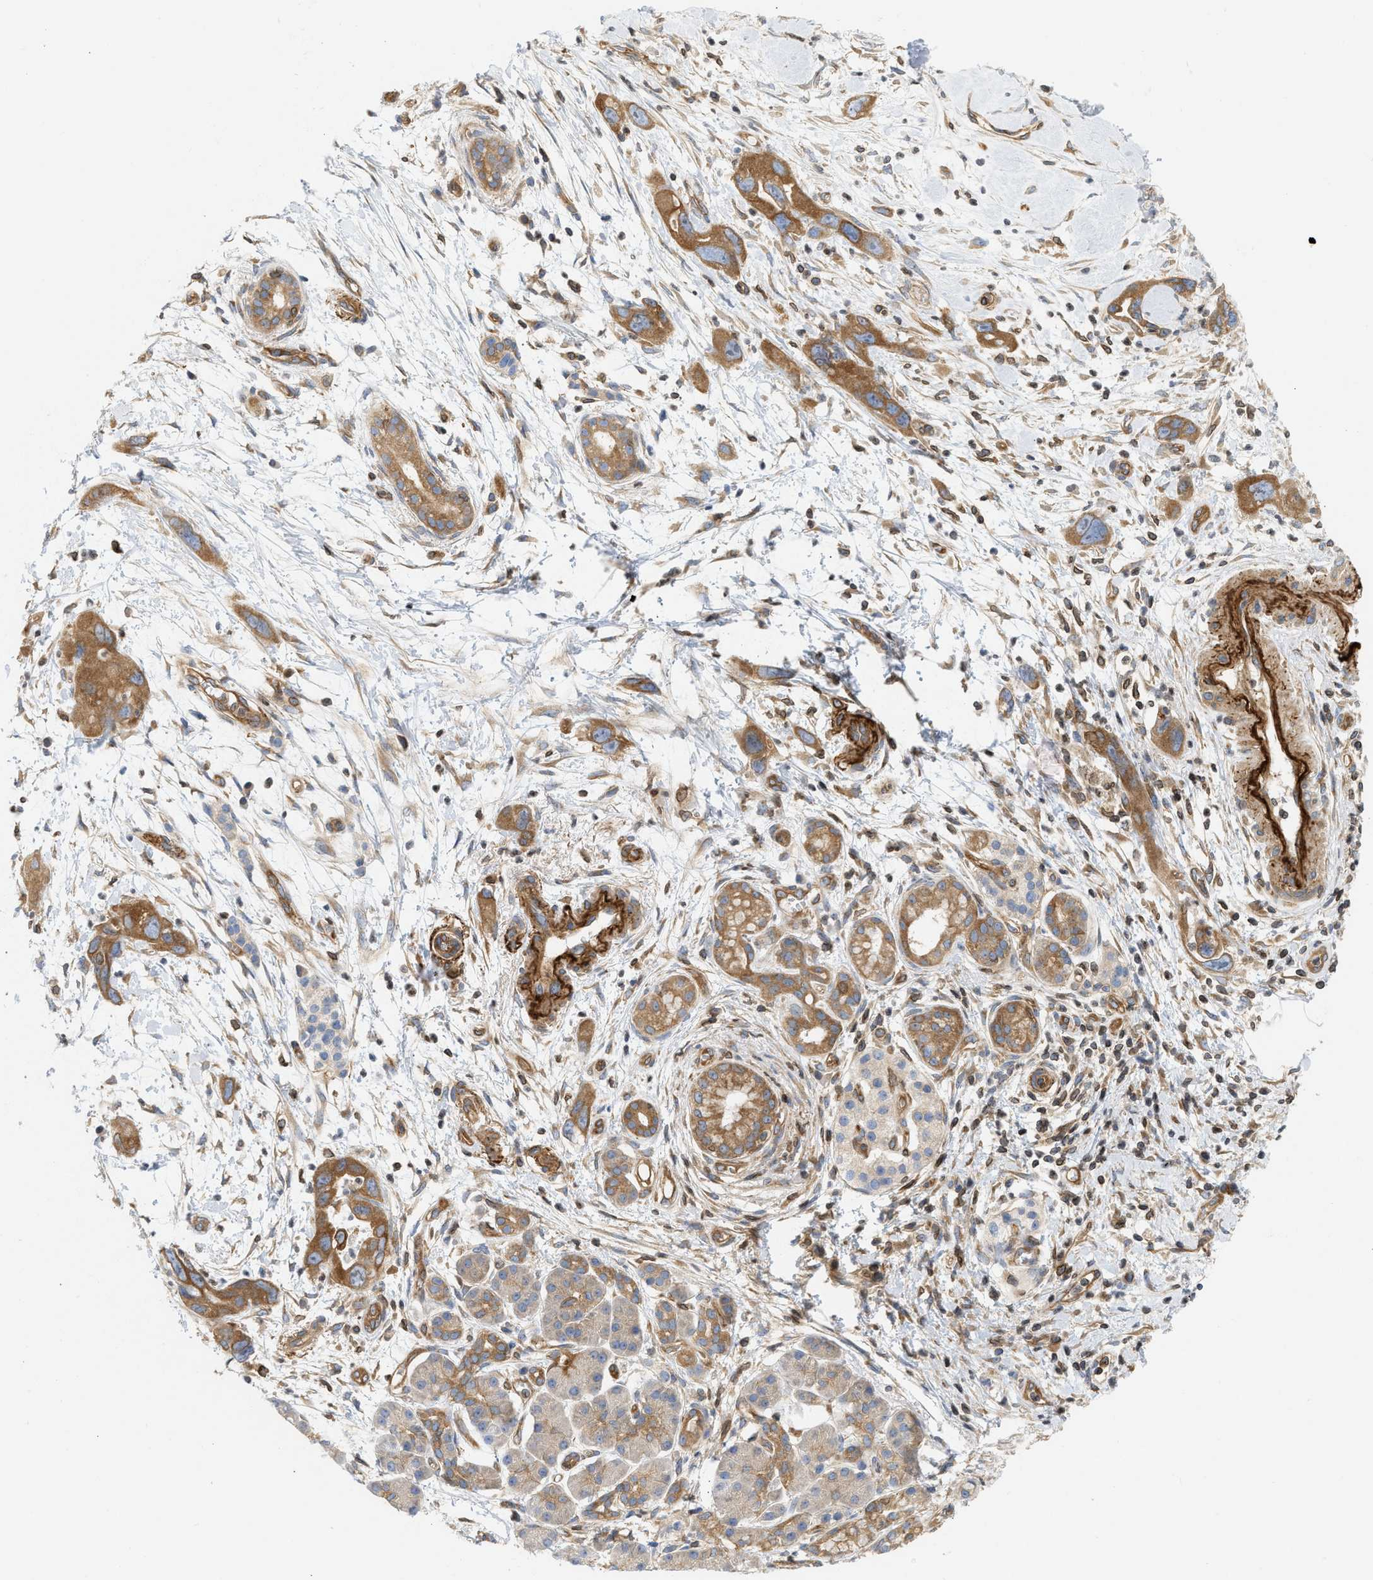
{"staining": {"intensity": "strong", "quantity": ">75%", "location": "cytoplasmic/membranous"}, "tissue": "pancreatic cancer", "cell_type": "Tumor cells", "image_type": "cancer", "snomed": [{"axis": "morphology", "description": "Adenocarcinoma, NOS"}, {"axis": "topography", "description": "Pancreas"}], "caption": "High-power microscopy captured an immunohistochemistry (IHC) histopathology image of pancreatic adenocarcinoma, revealing strong cytoplasmic/membranous expression in about >75% of tumor cells.", "gene": "STRN", "patient": {"sex": "female", "age": 70}}